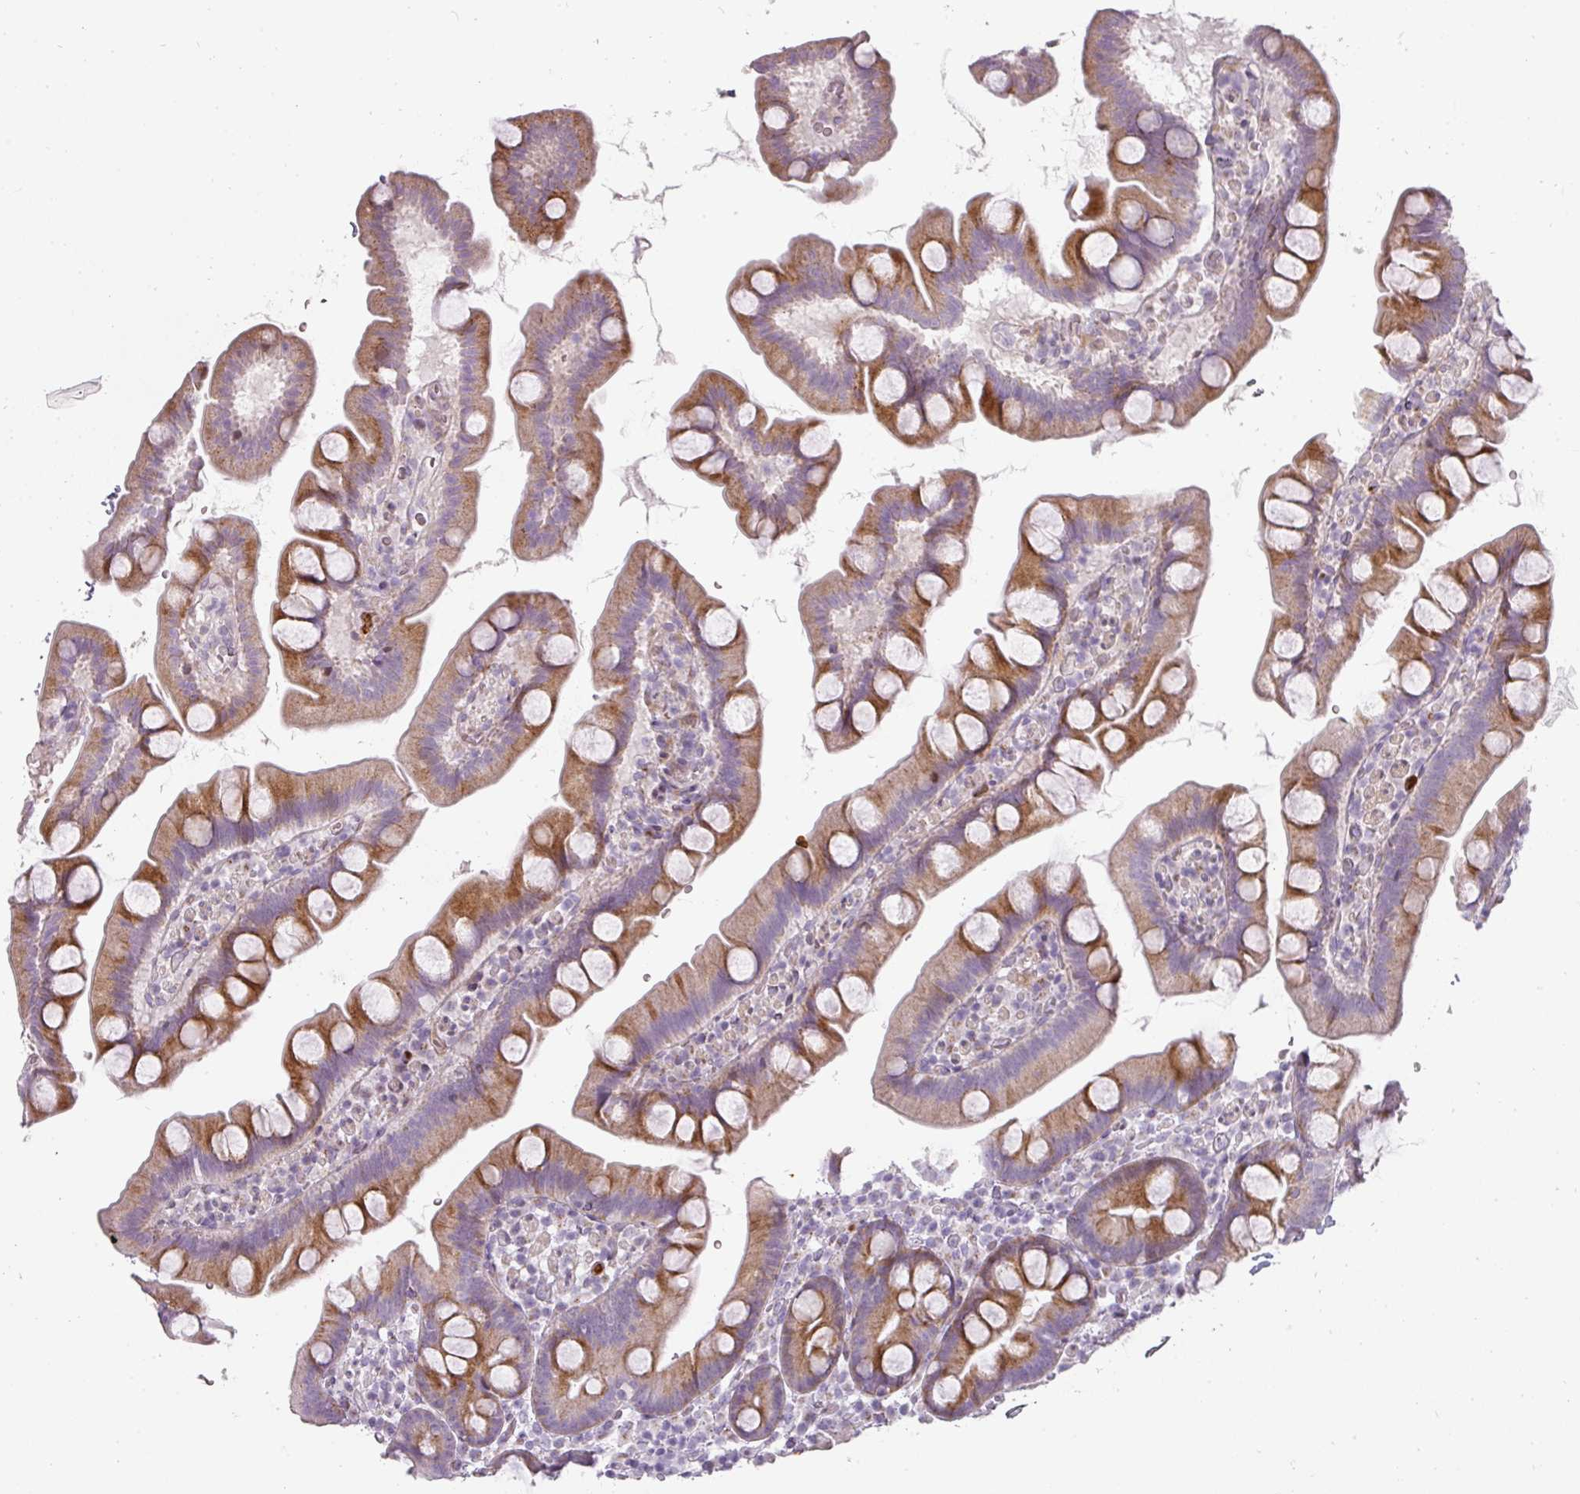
{"staining": {"intensity": "moderate", "quantity": ">75%", "location": "cytoplasmic/membranous"}, "tissue": "small intestine", "cell_type": "Glandular cells", "image_type": "normal", "snomed": [{"axis": "morphology", "description": "Normal tissue, NOS"}, {"axis": "topography", "description": "Small intestine"}], "caption": "Protein analysis of benign small intestine exhibits moderate cytoplasmic/membranous positivity in about >75% of glandular cells.", "gene": "BIK", "patient": {"sex": "female", "age": 68}}